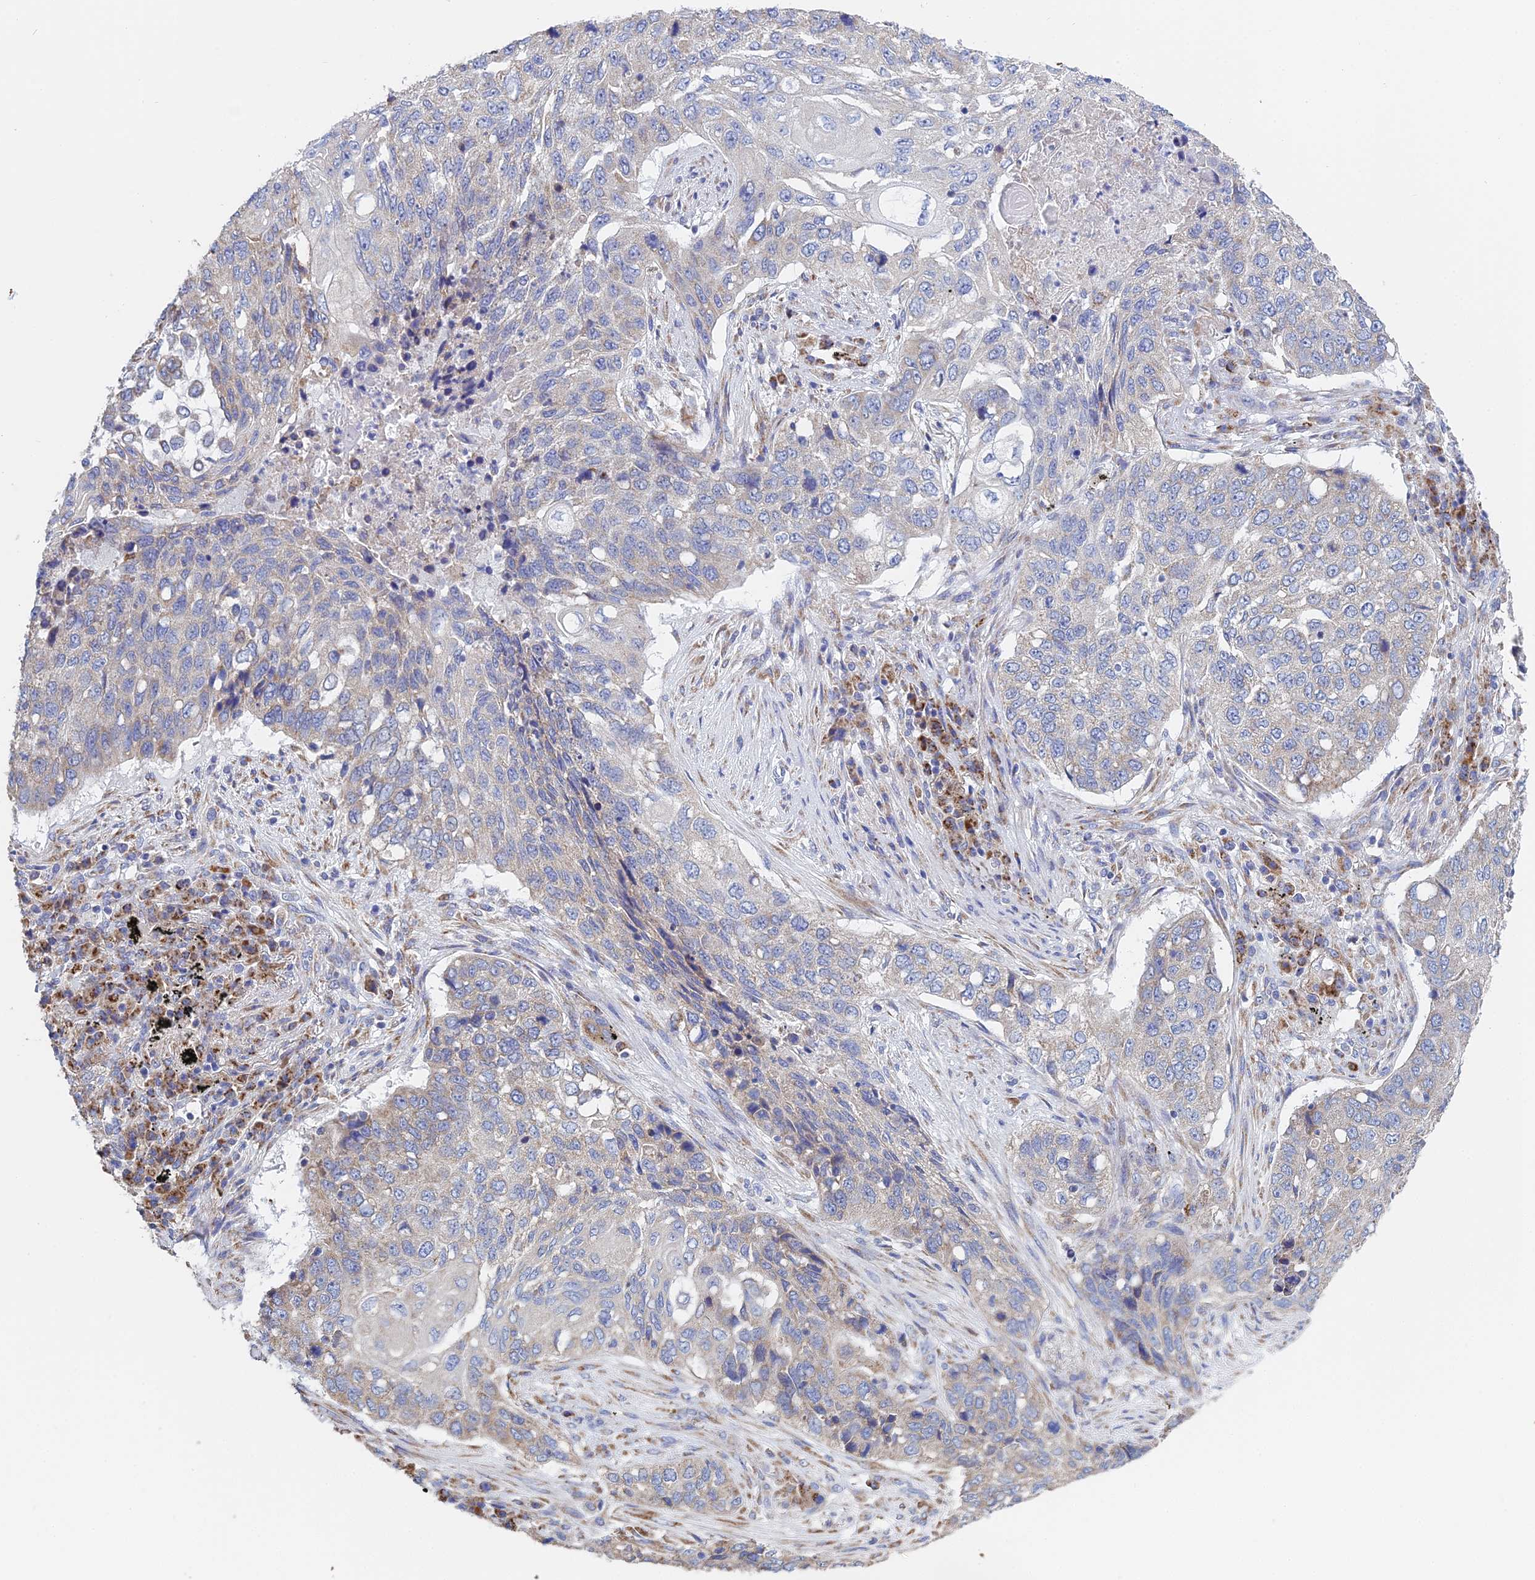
{"staining": {"intensity": "weak", "quantity": "<25%", "location": "cytoplasmic/membranous"}, "tissue": "lung cancer", "cell_type": "Tumor cells", "image_type": "cancer", "snomed": [{"axis": "morphology", "description": "Squamous cell carcinoma, NOS"}, {"axis": "topography", "description": "Lung"}], "caption": "There is no significant expression in tumor cells of squamous cell carcinoma (lung).", "gene": "CRACR2B", "patient": {"sex": "female", "age": 63}}